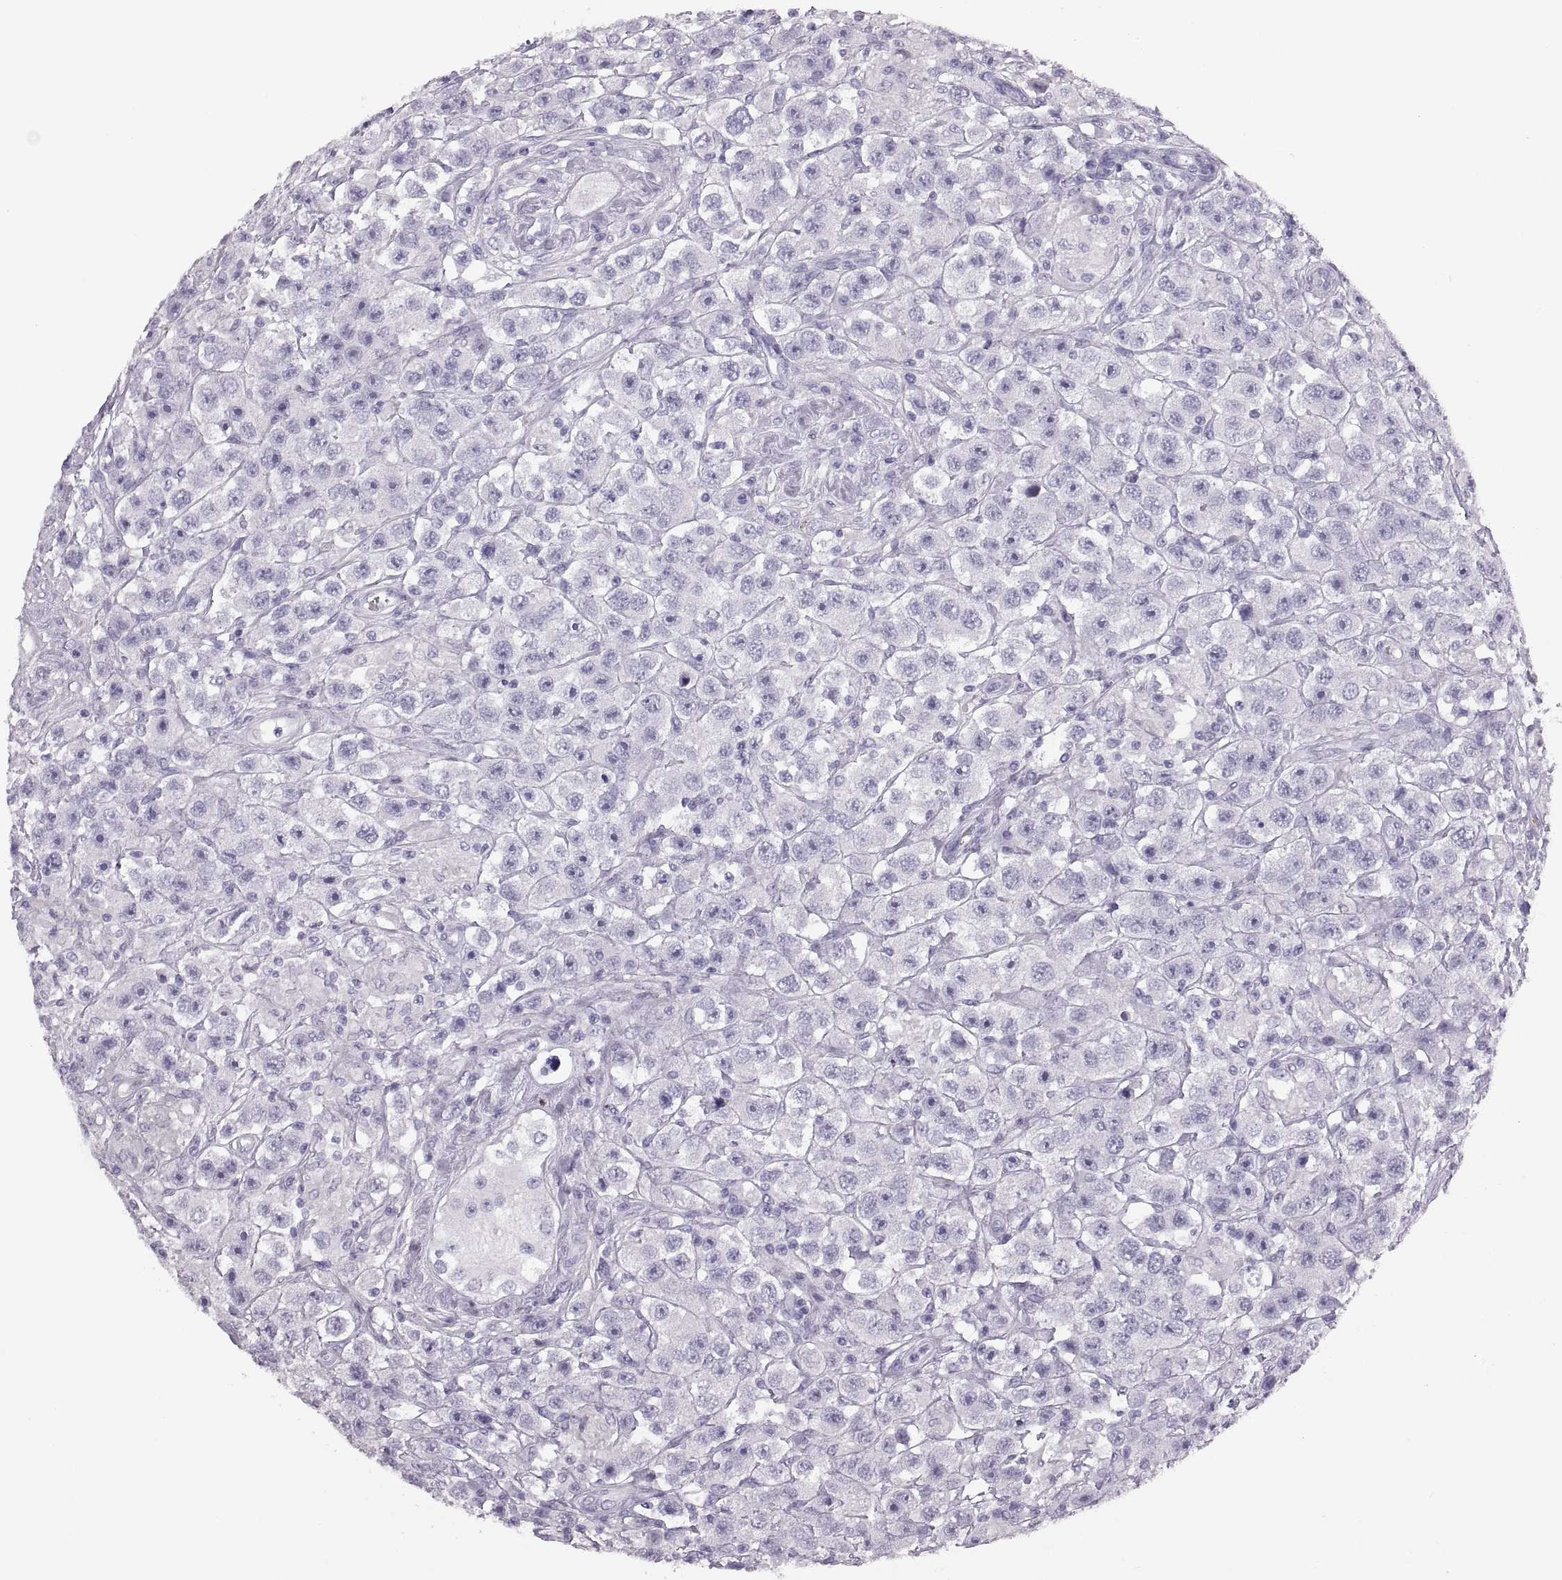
{"staining": {"intensity": "negative", "quantity": "none", "location": "none"}, "tissue": "testis cancer", "cell_type": "Tumor cells", "image_type": "cancer", "snomed": [{"axis": "morphology", "description": "Seminoma, NOS"}, {"axis": "topography", "description": "Testis"}], "caption": "This is a micrograph of immunohistochemistry staining of testis seminoma, which shows no positivity in tumor cells. (Immunohistochemistry (ihc), brightfield microscopy, high magnification).", "gene": "MILR1", "patient": {"sex": "male", "age": 45}}